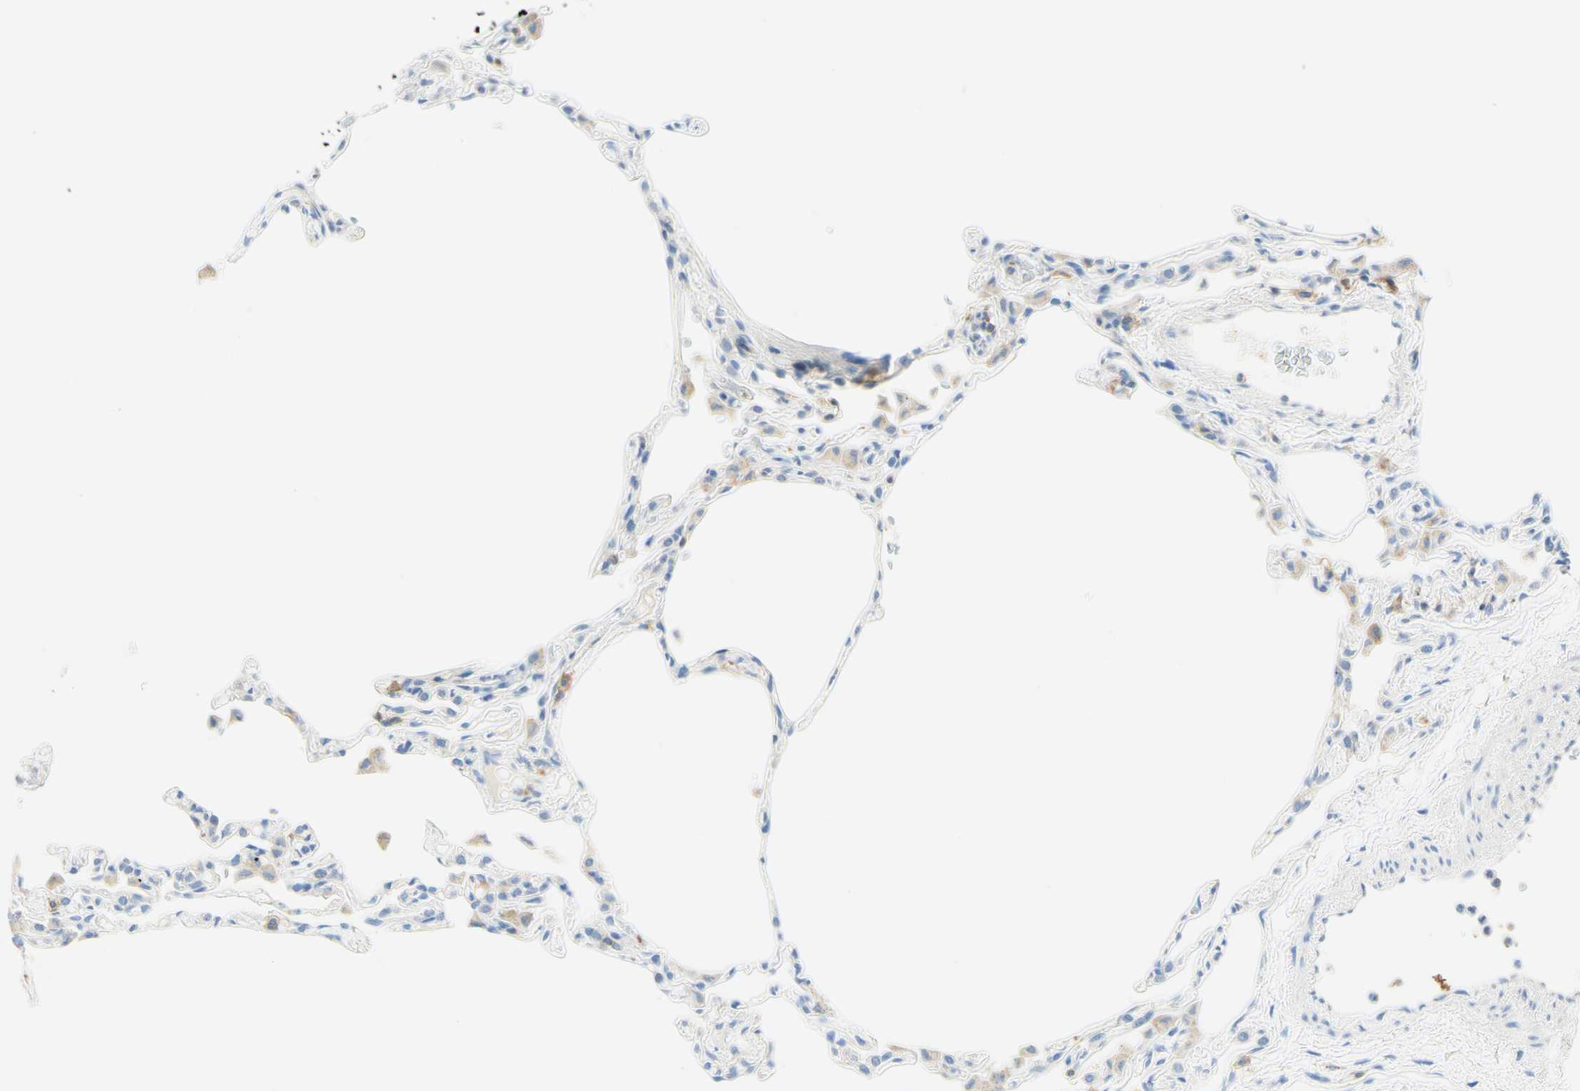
{"staining": {"intensity": "negative", "quantity": "none", "location": "none"}, "tissue": "lung", "cell_type": "Alveolar cells", "image_type": "normal", "snomed": [{"axis": "morphology", "description": "Normal tissue, NOS"}, {"axis": "topography", "description": "Lung"}], "caption": "This is an IHC histopathology image of benign human lung. There is no expression in alveolar cells.", "gene": "LAT", "patient": {"sex": "female", "age": 49}}